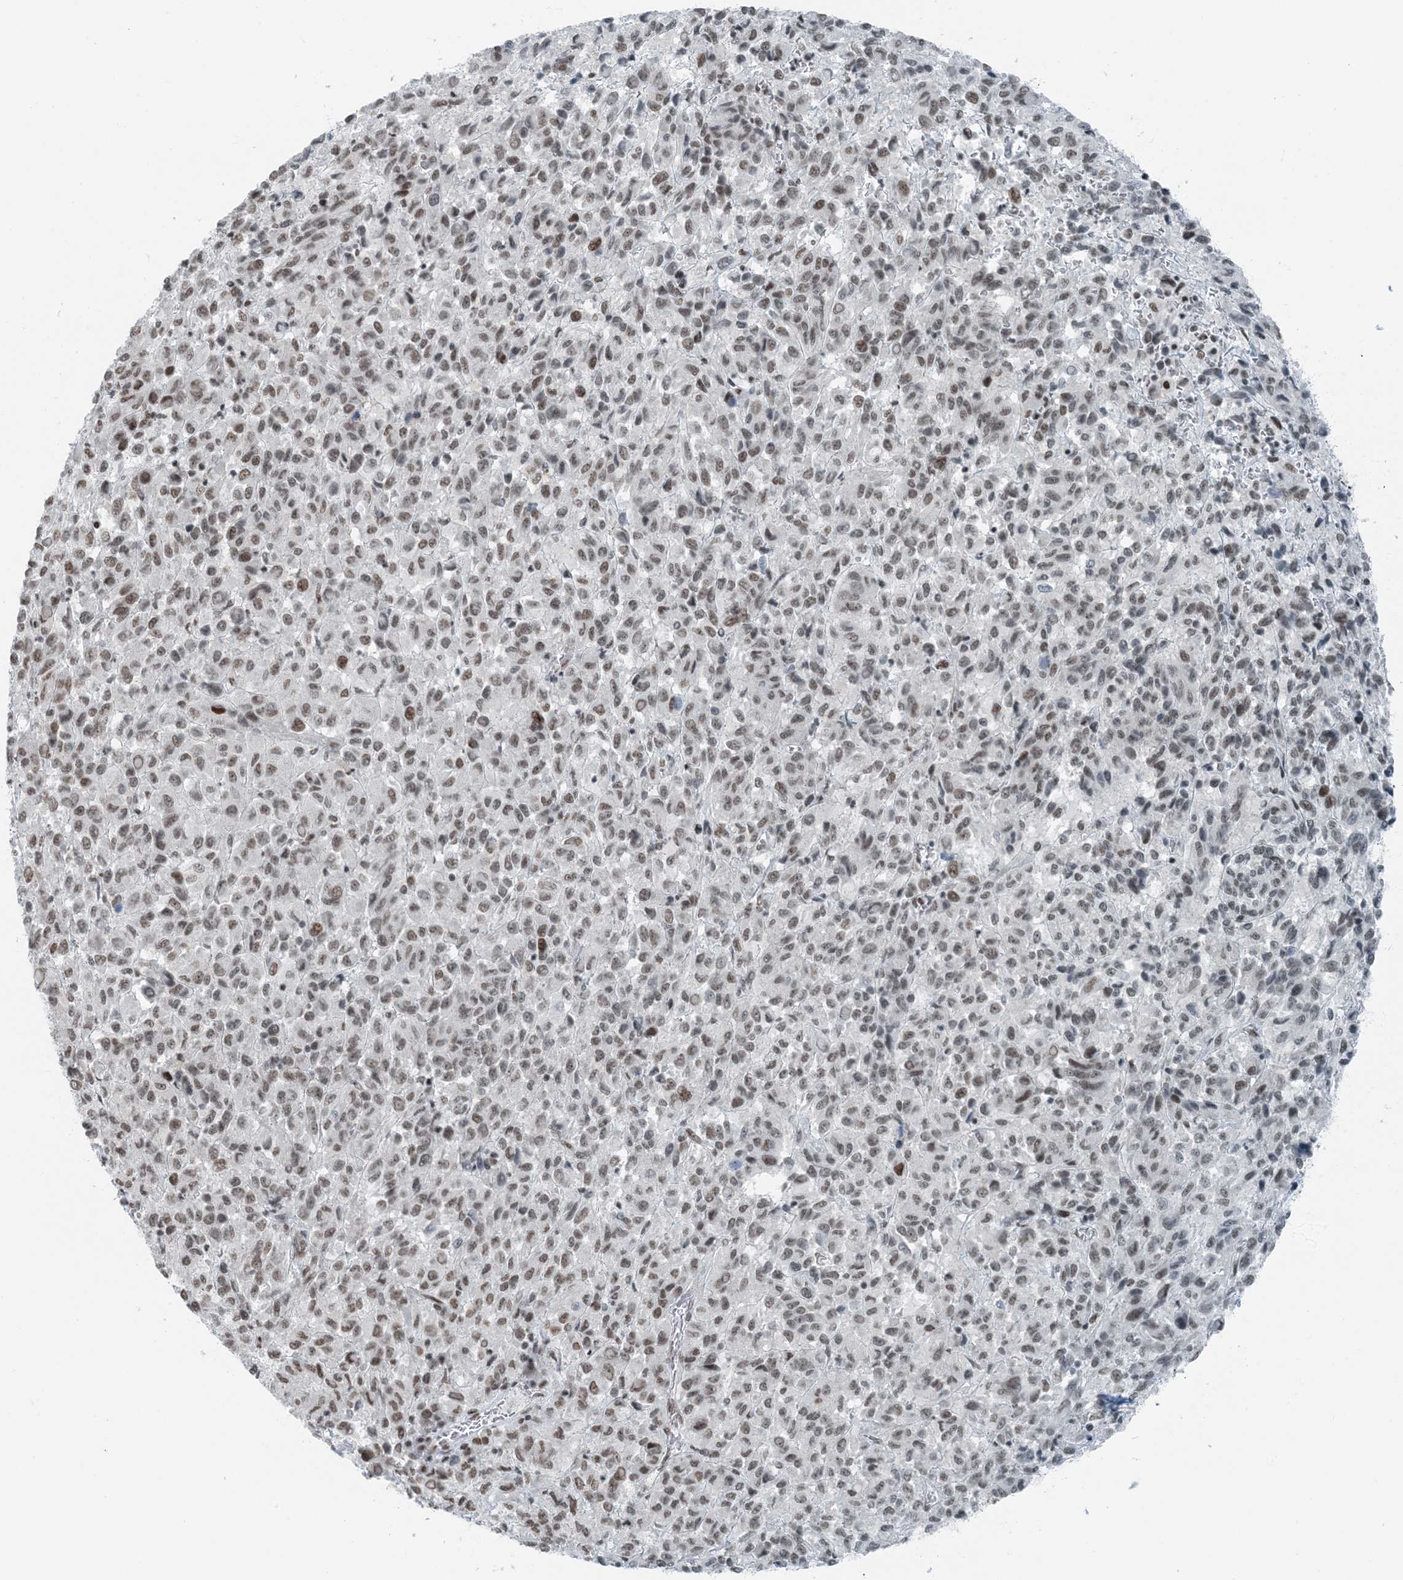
{"staining": {"intensity": "moderate", "quantity": ">75%", "location": "nuclear"}, "tissue": "melanoma", "cell_type": "Tumor cells", "image_type": "cancer", "snomed": [{"axis": "morphology", "description": "Malignant melanoma, Metastatic site"}, {"axis": "topography", "description": "Lung"}], "caption": "Protein expression by immunohistochemistry displays moderate nuclear staining in approximately >75% of tumor cells in malignant melanoma (metastatic site).", "gene": "ZNF500", "patient": {"sex": "male", "age": 64}}